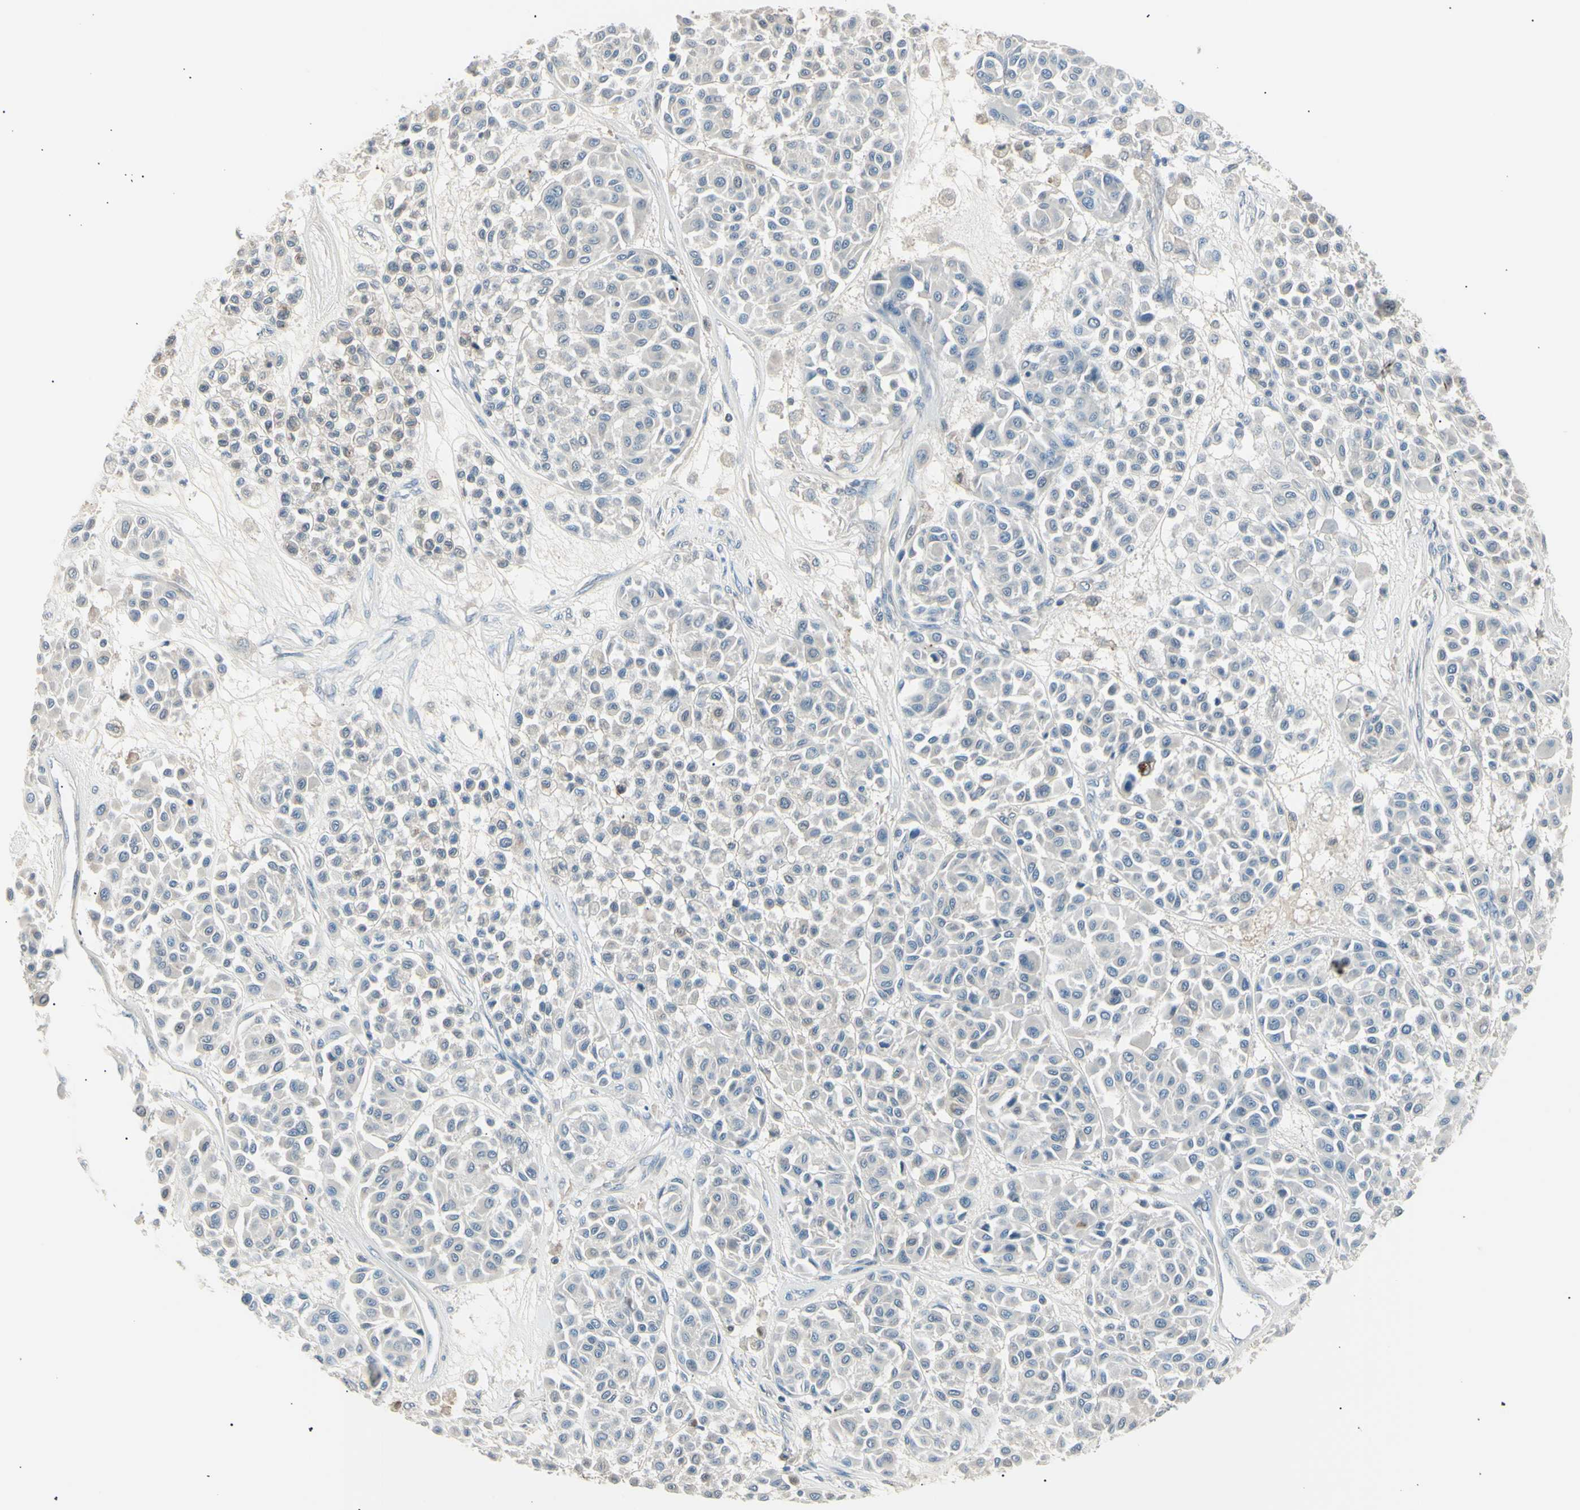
{"staining": {"intensity": "negative", "quantity": "none", "location": "none"}, "tissue": "melanoma", "cell_type": "Tumor cells", "image_type": "cancer", "snomed": [{"axis": "morphology", "description": "Malignant melanoma, Metastatic site"}, {"axis": "topography", "description": "Soft tissue"}], "caption": "DAB immunohistochemical staining of malignant melanoma (metastatic site) displays no significant expression in tumor cells. The staining was performed using DAB (3,3'-diaminobenzidine) to visualize the protein expression in brown, while the nuclei were stained in blue with hematoxylin (Magnification: 20x).", "gene": "LHPP", "patient": {"sex": "male", "age": 41}}